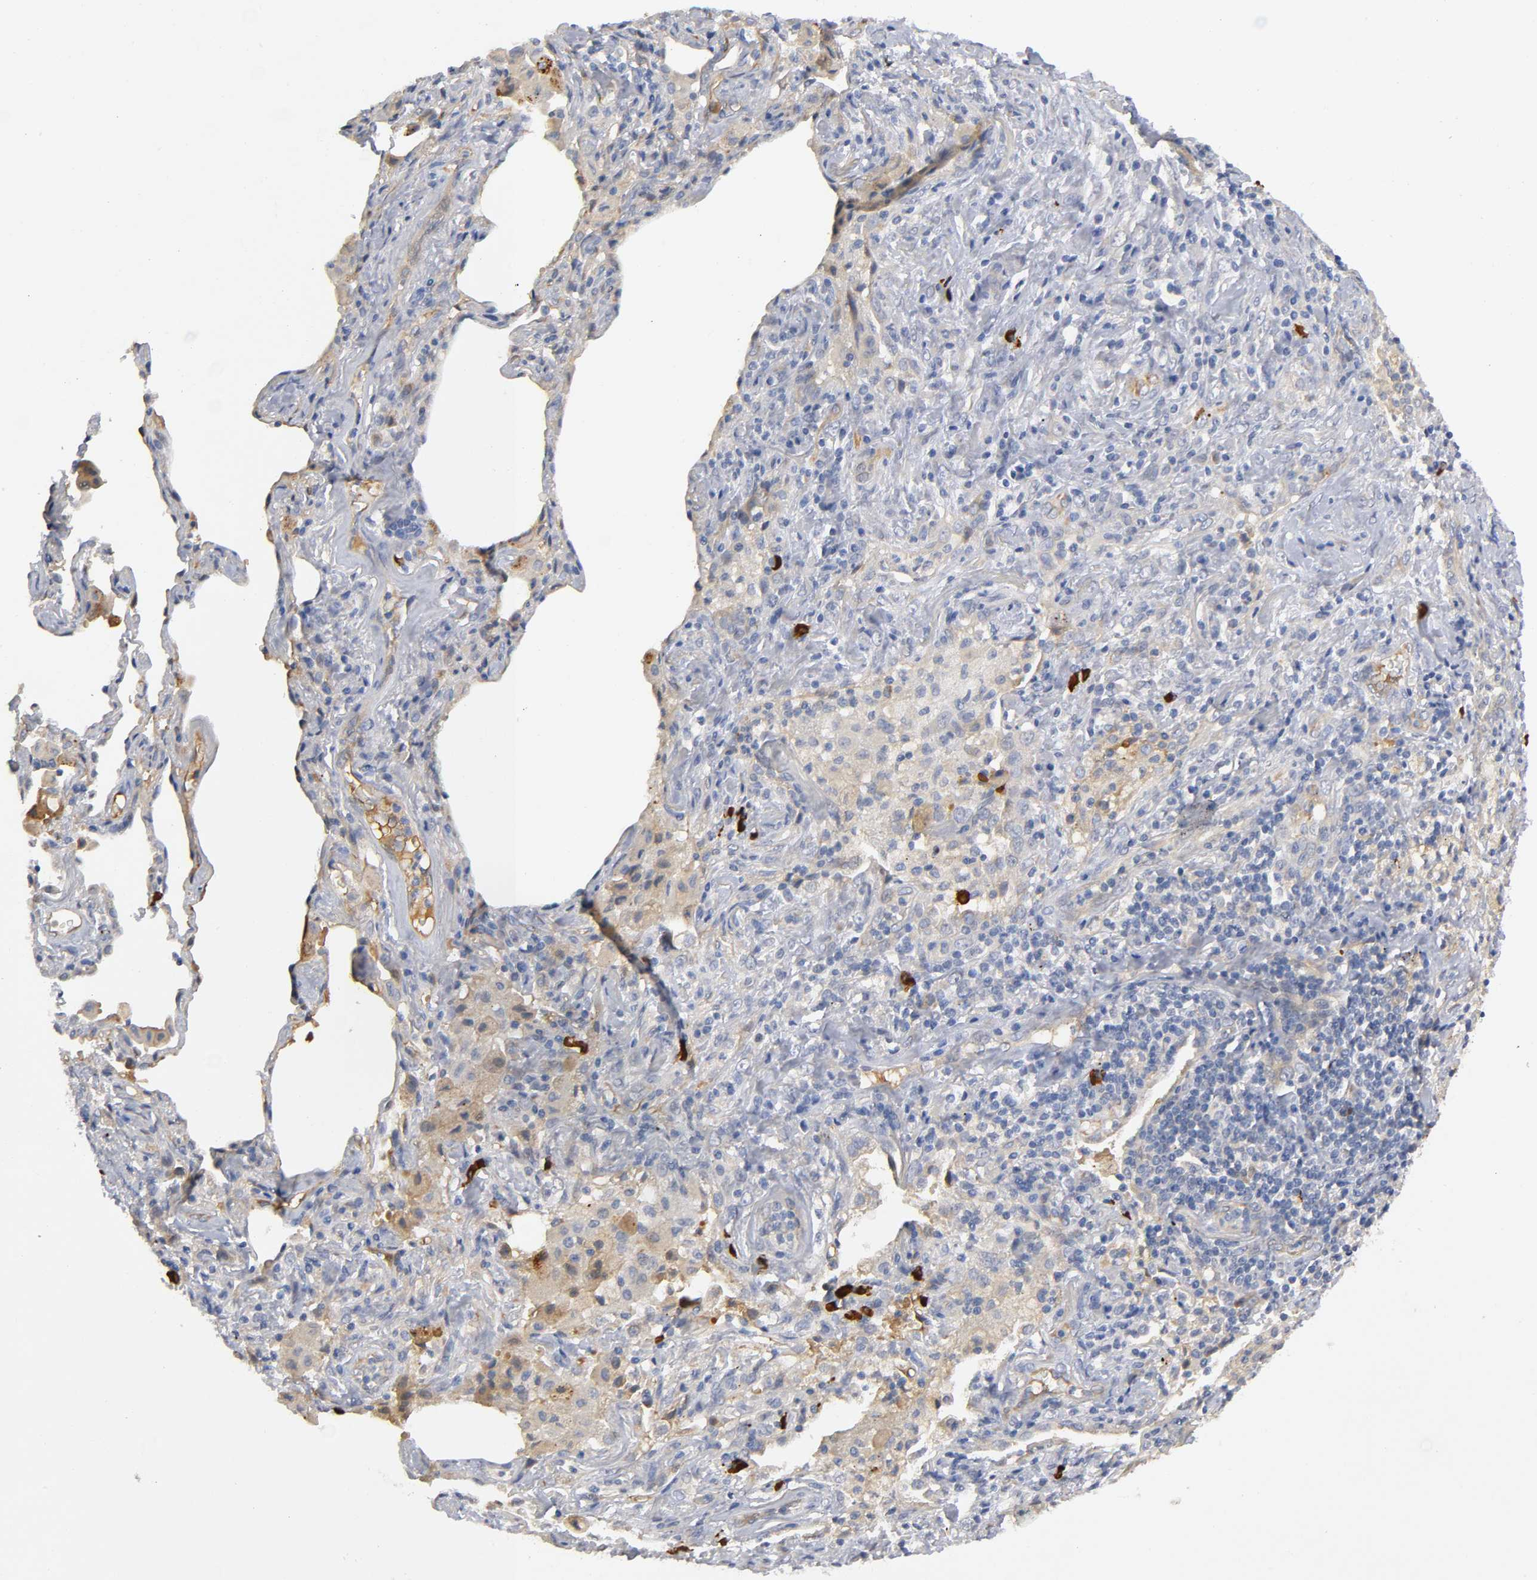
{"staining": {"intensity": "weak", "quantity": ">75%", "location": "cytoplasmic/membranous"}, "tissue": "lung cancer", "cell_type": "Tumor cells", "image_type": "cancer", "snomed": [{"axis": "morphology", "description": "Squamous cell carcinoma, NOS"}, {"axis": "topography", "description": "Lung"}], "caption": "Lung cancer (squamous cell carcinoma) stained for a protein (brown) reveals weak cytoplasmic/membranous positive staining in approximately >75% of tumor cells.", "gene": "NOVA1", "patient": {"sex": "female", "age": 67}}